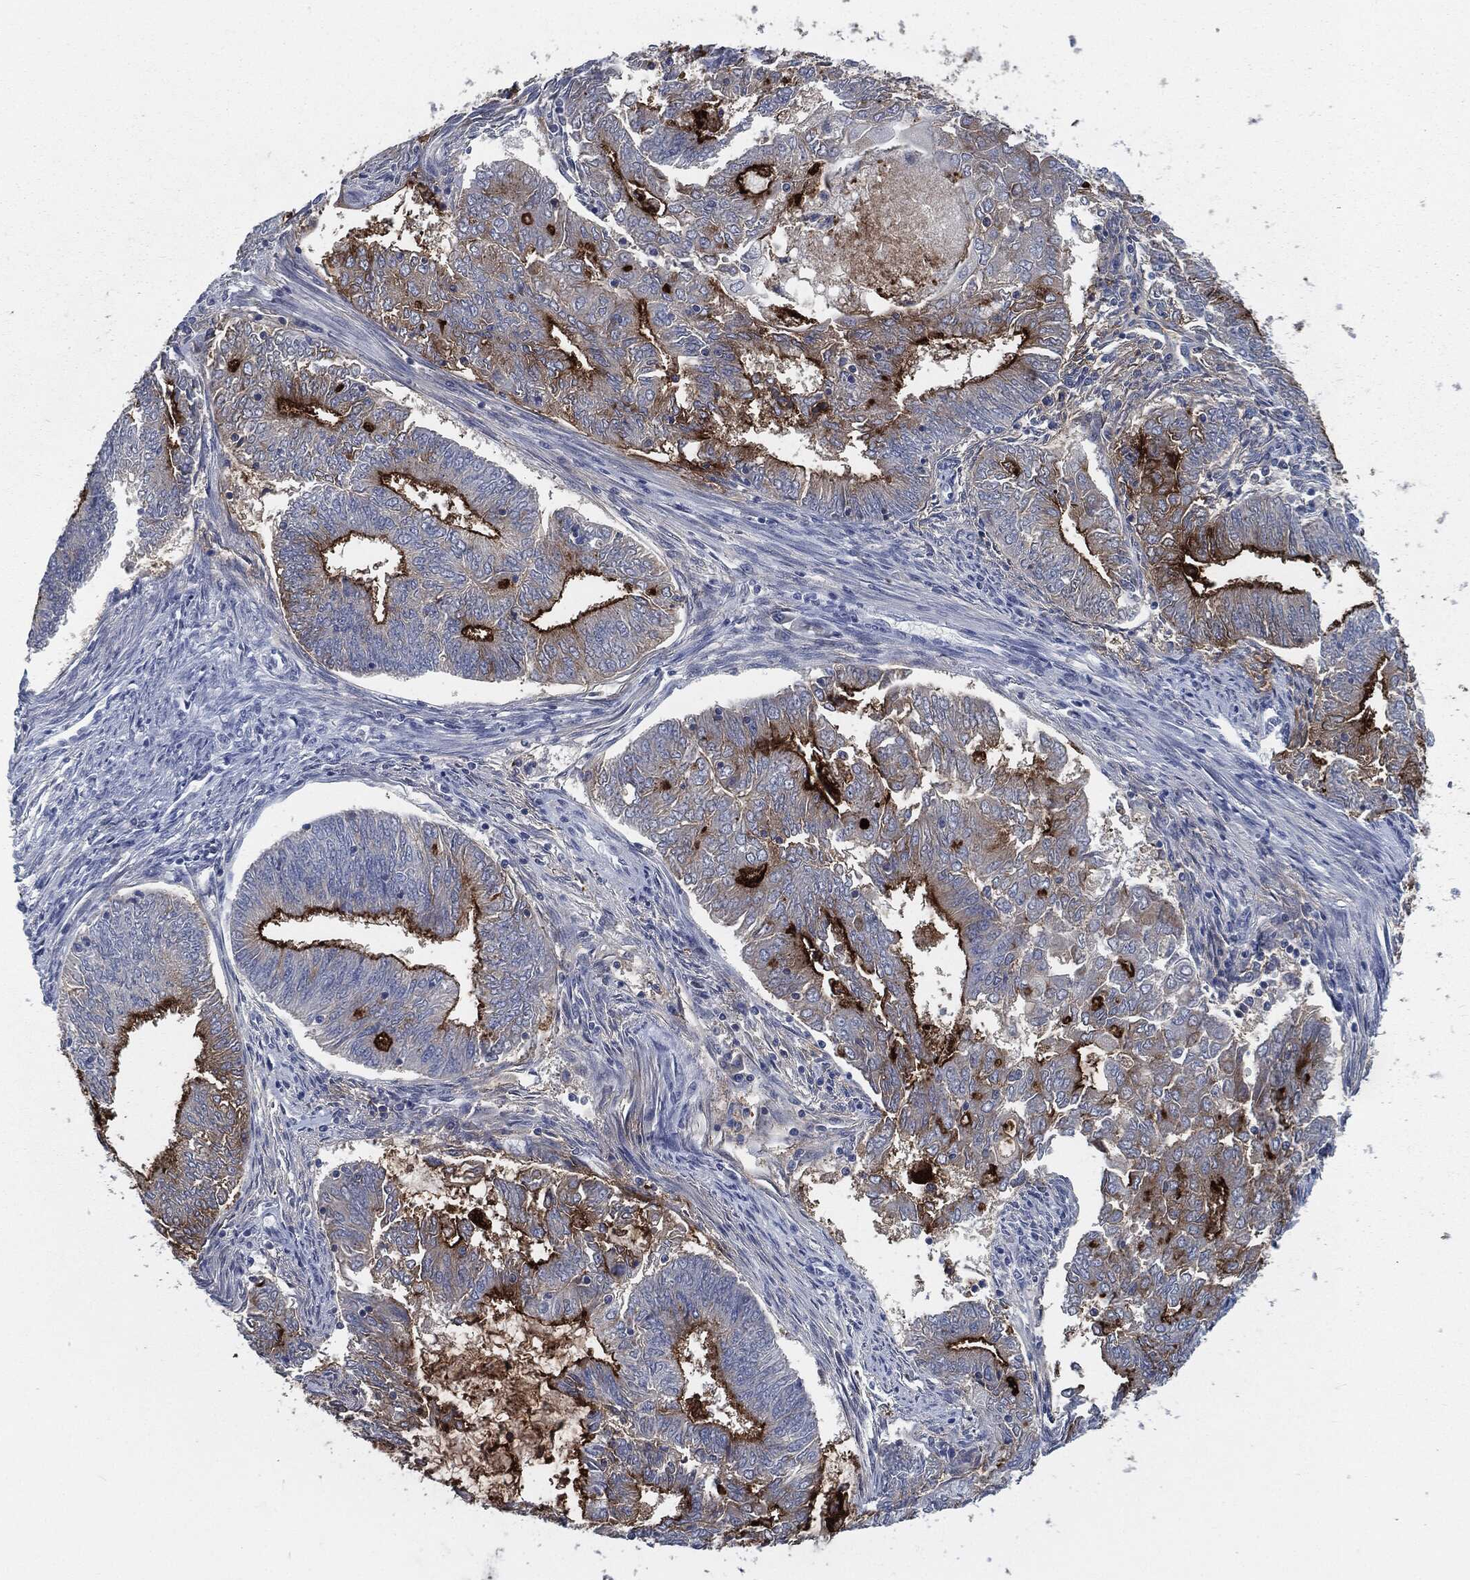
{"staining": {"intensity": "strong", "quantity": "25%-75%", "location": "cytoplasmic/membranous"}, "tissue": "endometrial cancer", "cell_type": "Tumor cells", "image_type": "cancer", "snomed": [{"axis": "morphology", "description": "Adenocarcinoma, NOS"}, {"axis": "topography", "description": "Endometrium"}], "caption": "Protein staining of endometrial adenocarcinoma tissue displays strong cytoplasmic/membranous staining in about 25%-75% of tumor cells.", "gene": "PROM1", "patient": {"sex": "female", "age": 62}}